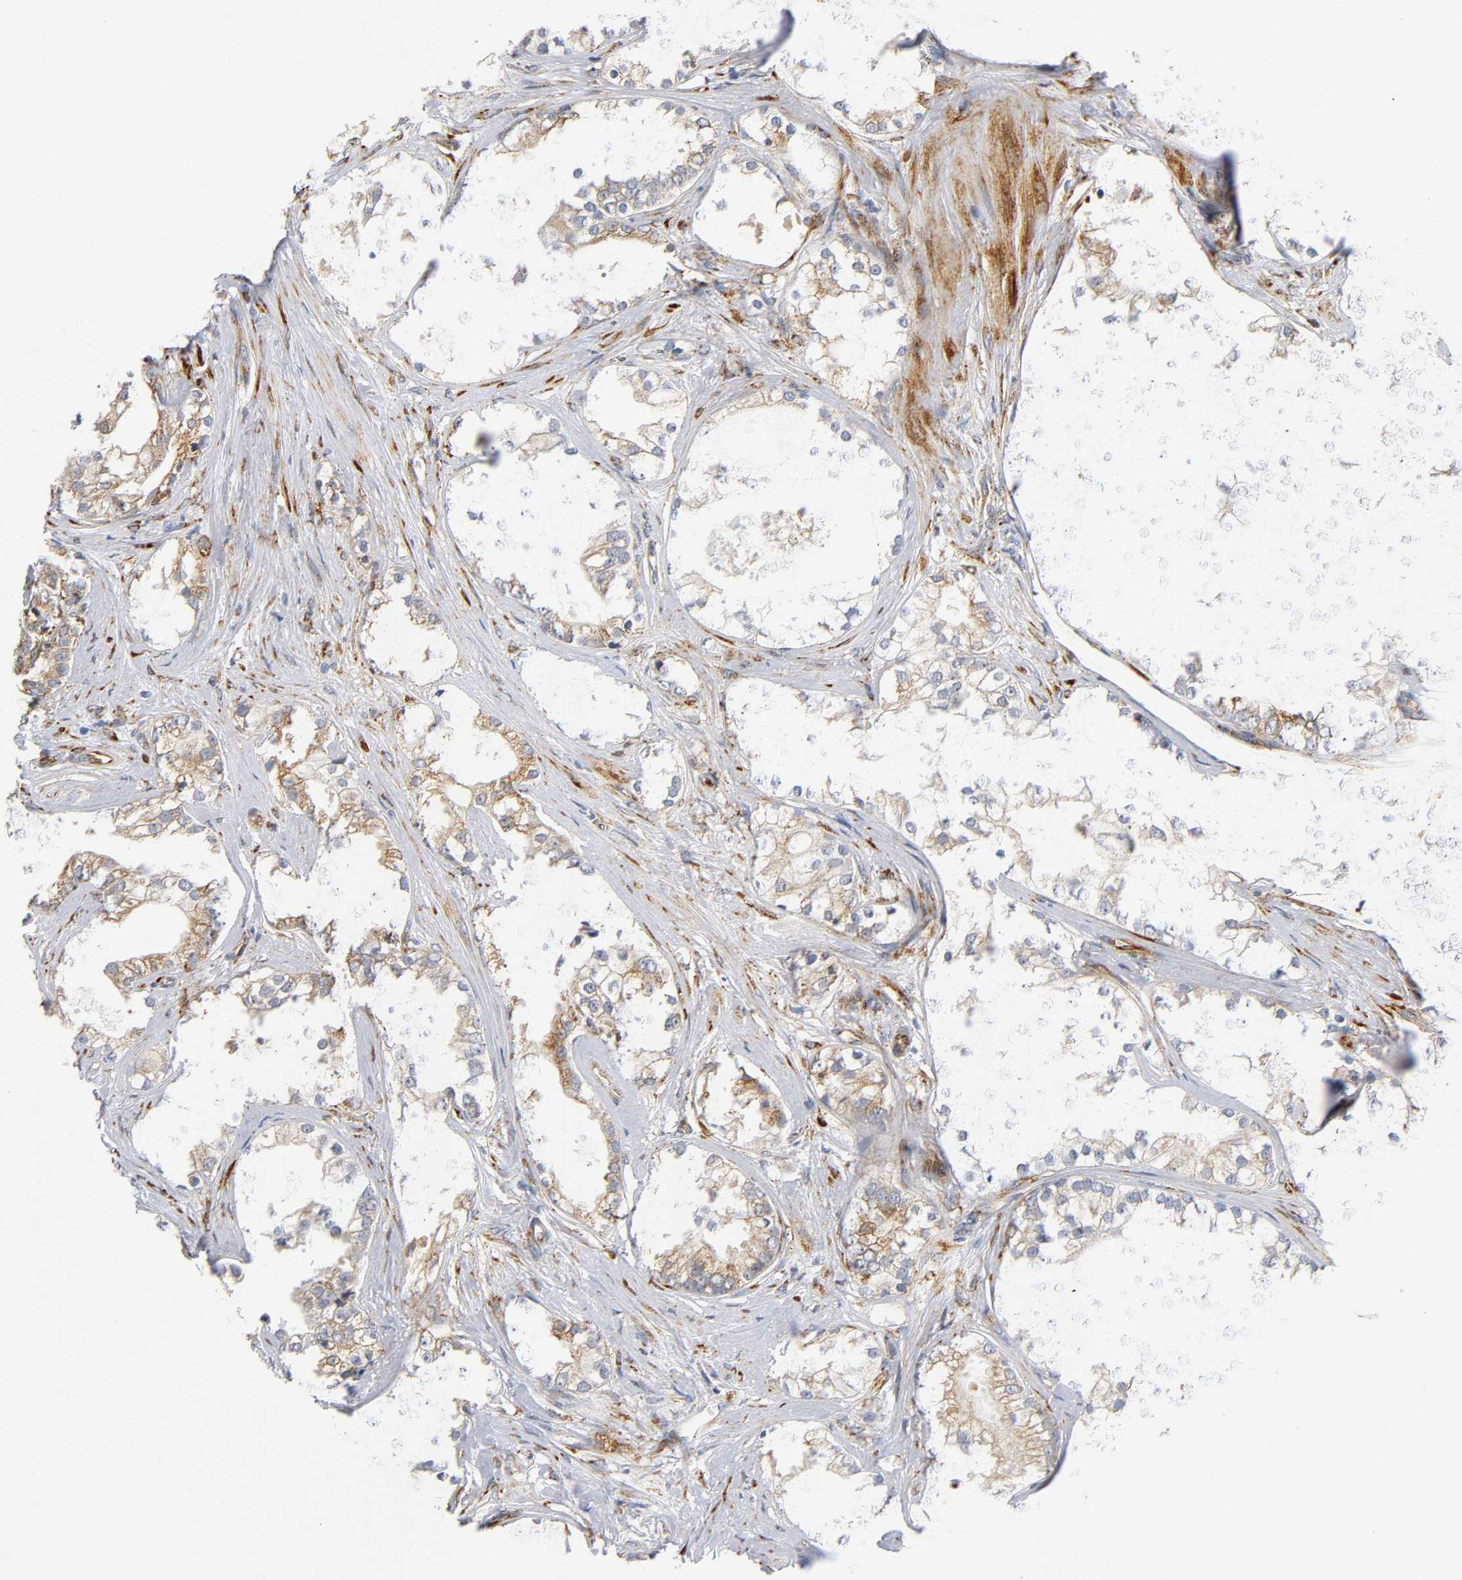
{"staining": {"intensity": "moderate", "quantity": ">75%", "location": "cytoplasmic/membranous"}, "tissue": "prostate cancer", "cell_type": "Tumor cells", "image_type": "cancer", "snomed": [{"axis": "morphology", "description": "Adenocarcinoma, Low grade"}, {"axis": "topography", "description": "Prostate"}], "caption": "Immunohistochemical staining of human adenocarcinoma (low-grade) (prostate) demonstrates medium levels of moderate cytoplasmic/membranous protein positivity in about >75% of tumor cells.", "gene": "SOS2", "patient": {"sex": "male", "age": 58}}